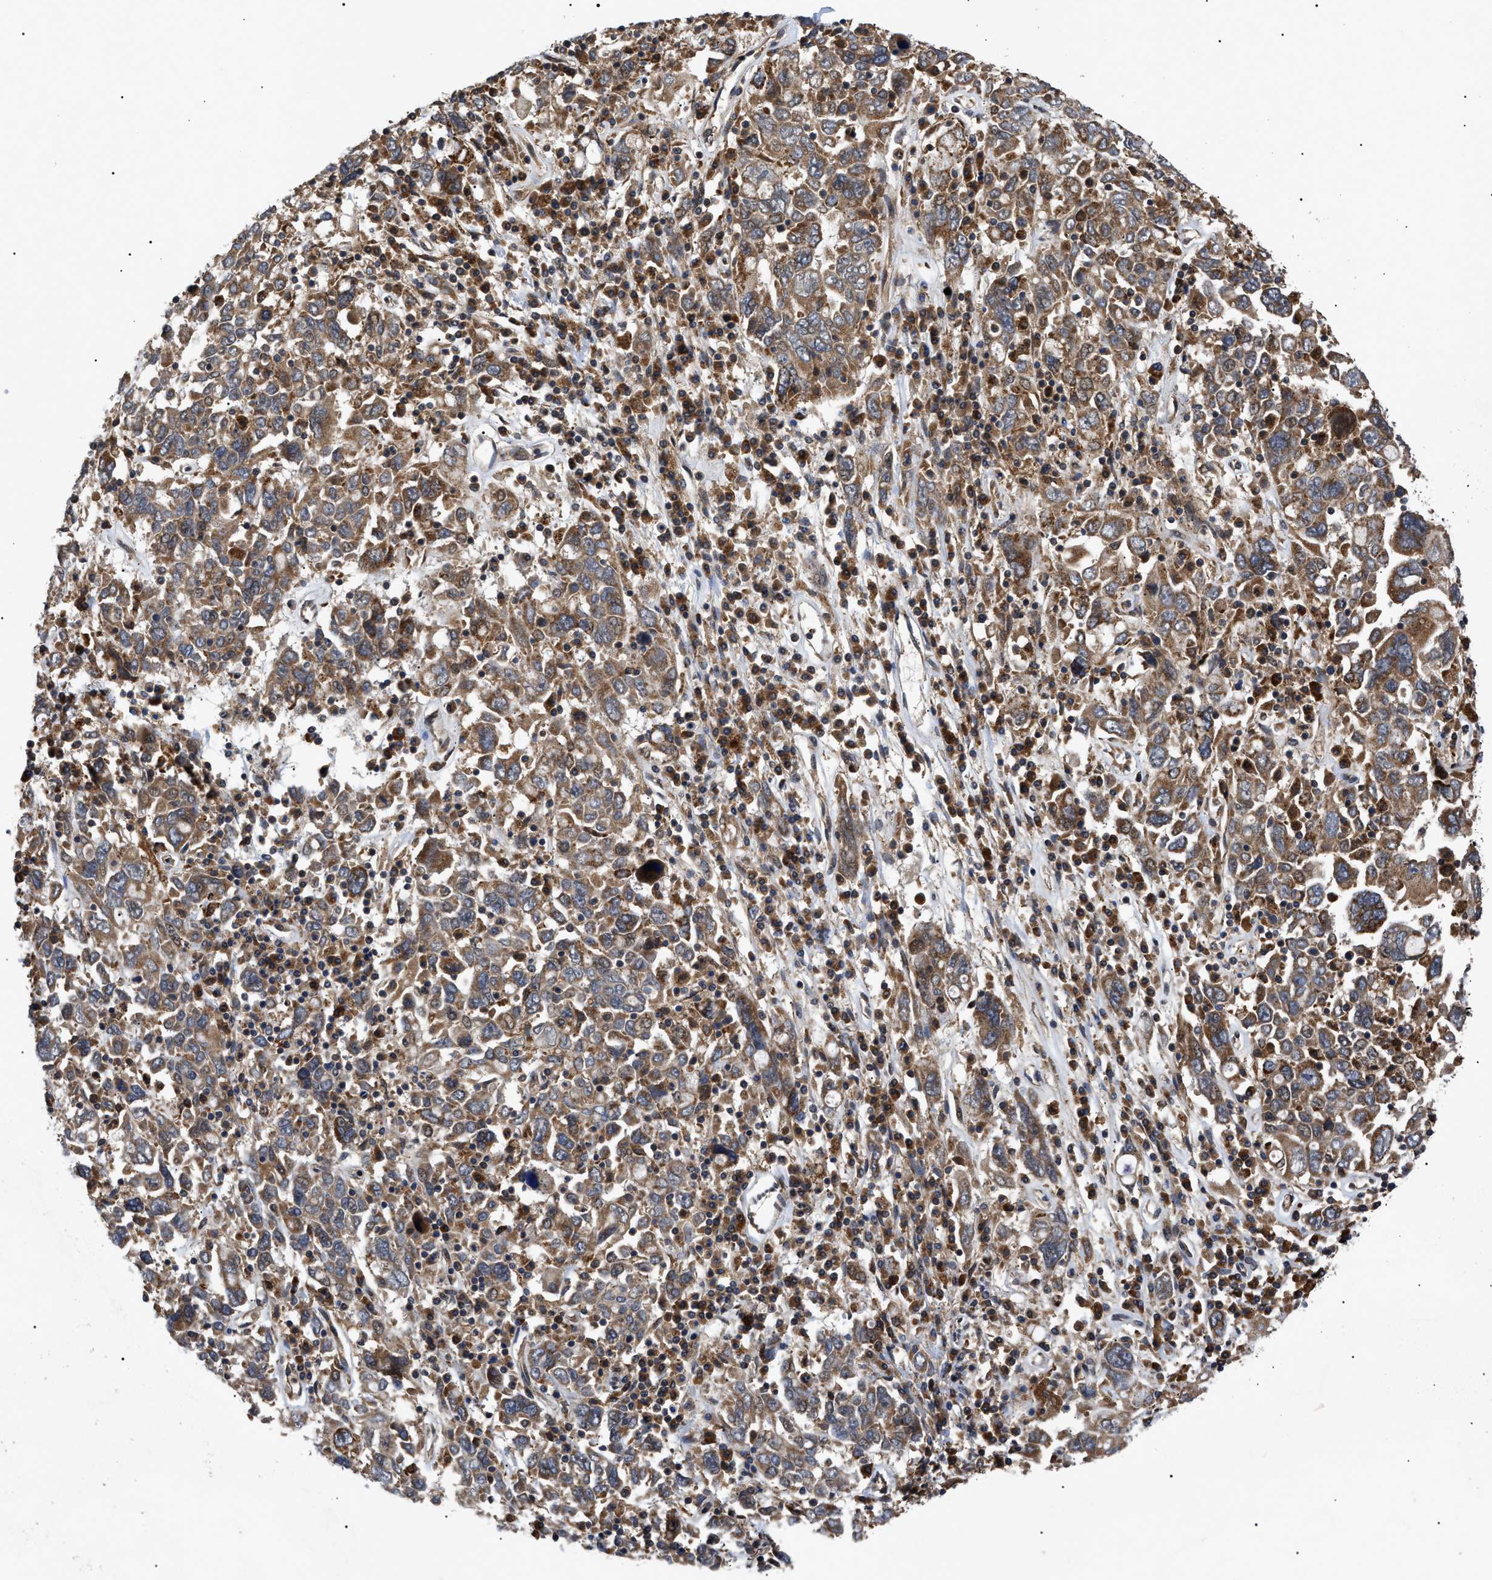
{"staining": {"intensity": "moderate", "quantity": ">75%", "location": "cytoplasmic/membranous"}, "tissue": "ovarian cancer", "cell_type": "Tumor cells", "image_type": "cancer", "snomed": [{"axis": "morphology", "description": "Carcinoma, endometroid"}, {"axis": "topography", "description": "Ovary"}], "caption": "Ovarian cancer (endometroid carcinoma) tissue reveals moderate cytoplasmic/membranous positivity in approximately >75% of tumor cells", "gene": "ASTL", "patient": {"sex": "female", "age": 62}}